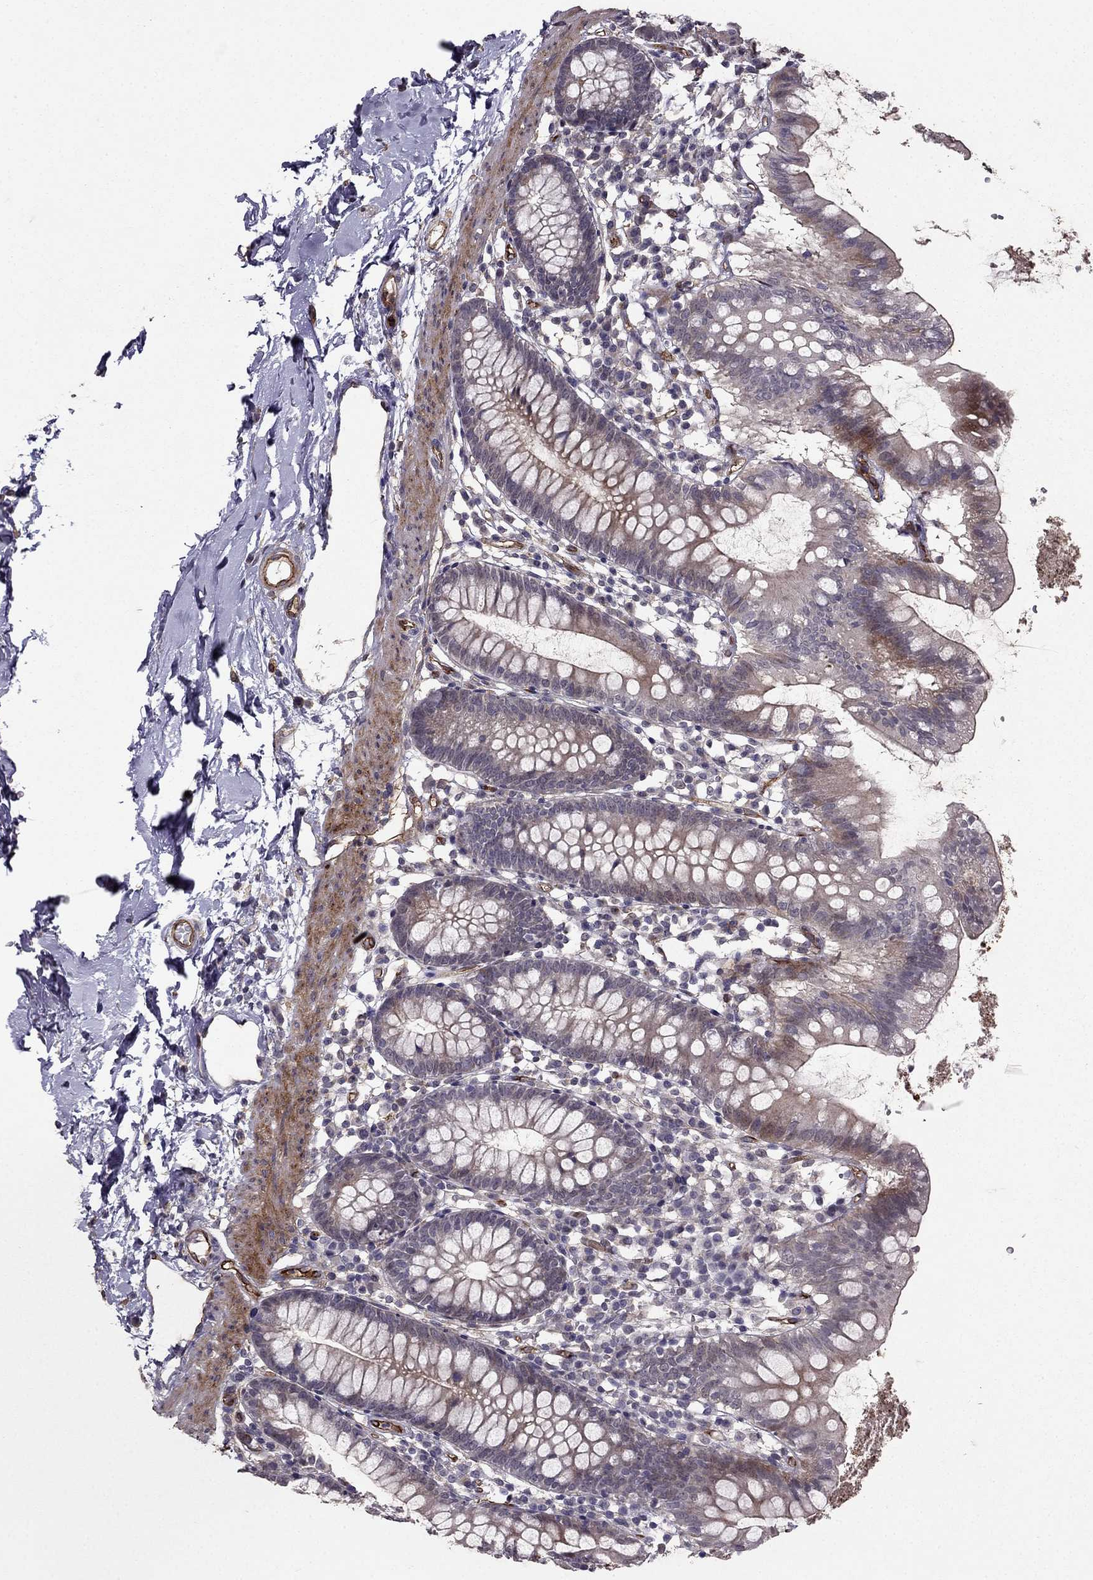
{"staining": {"intensity": "weak", "quantity": "<25%", "location": "cytoplasmic/membranous"}, "tissue": "small intestine", "cell_type": "Glandular cells", "image_type": "normal", "snomed": [{"axis": "morphology", "description": "Normal tissue, NOS"}, {"axis": "topography", "description": "Small intestine"}], "caption": "Immunohistochemistry (IHC) of unremarkable human small intestine reveals no staining in glandular cells.", "gene": "RASIP1", "patient": {"sex": "female", "age": 90}}